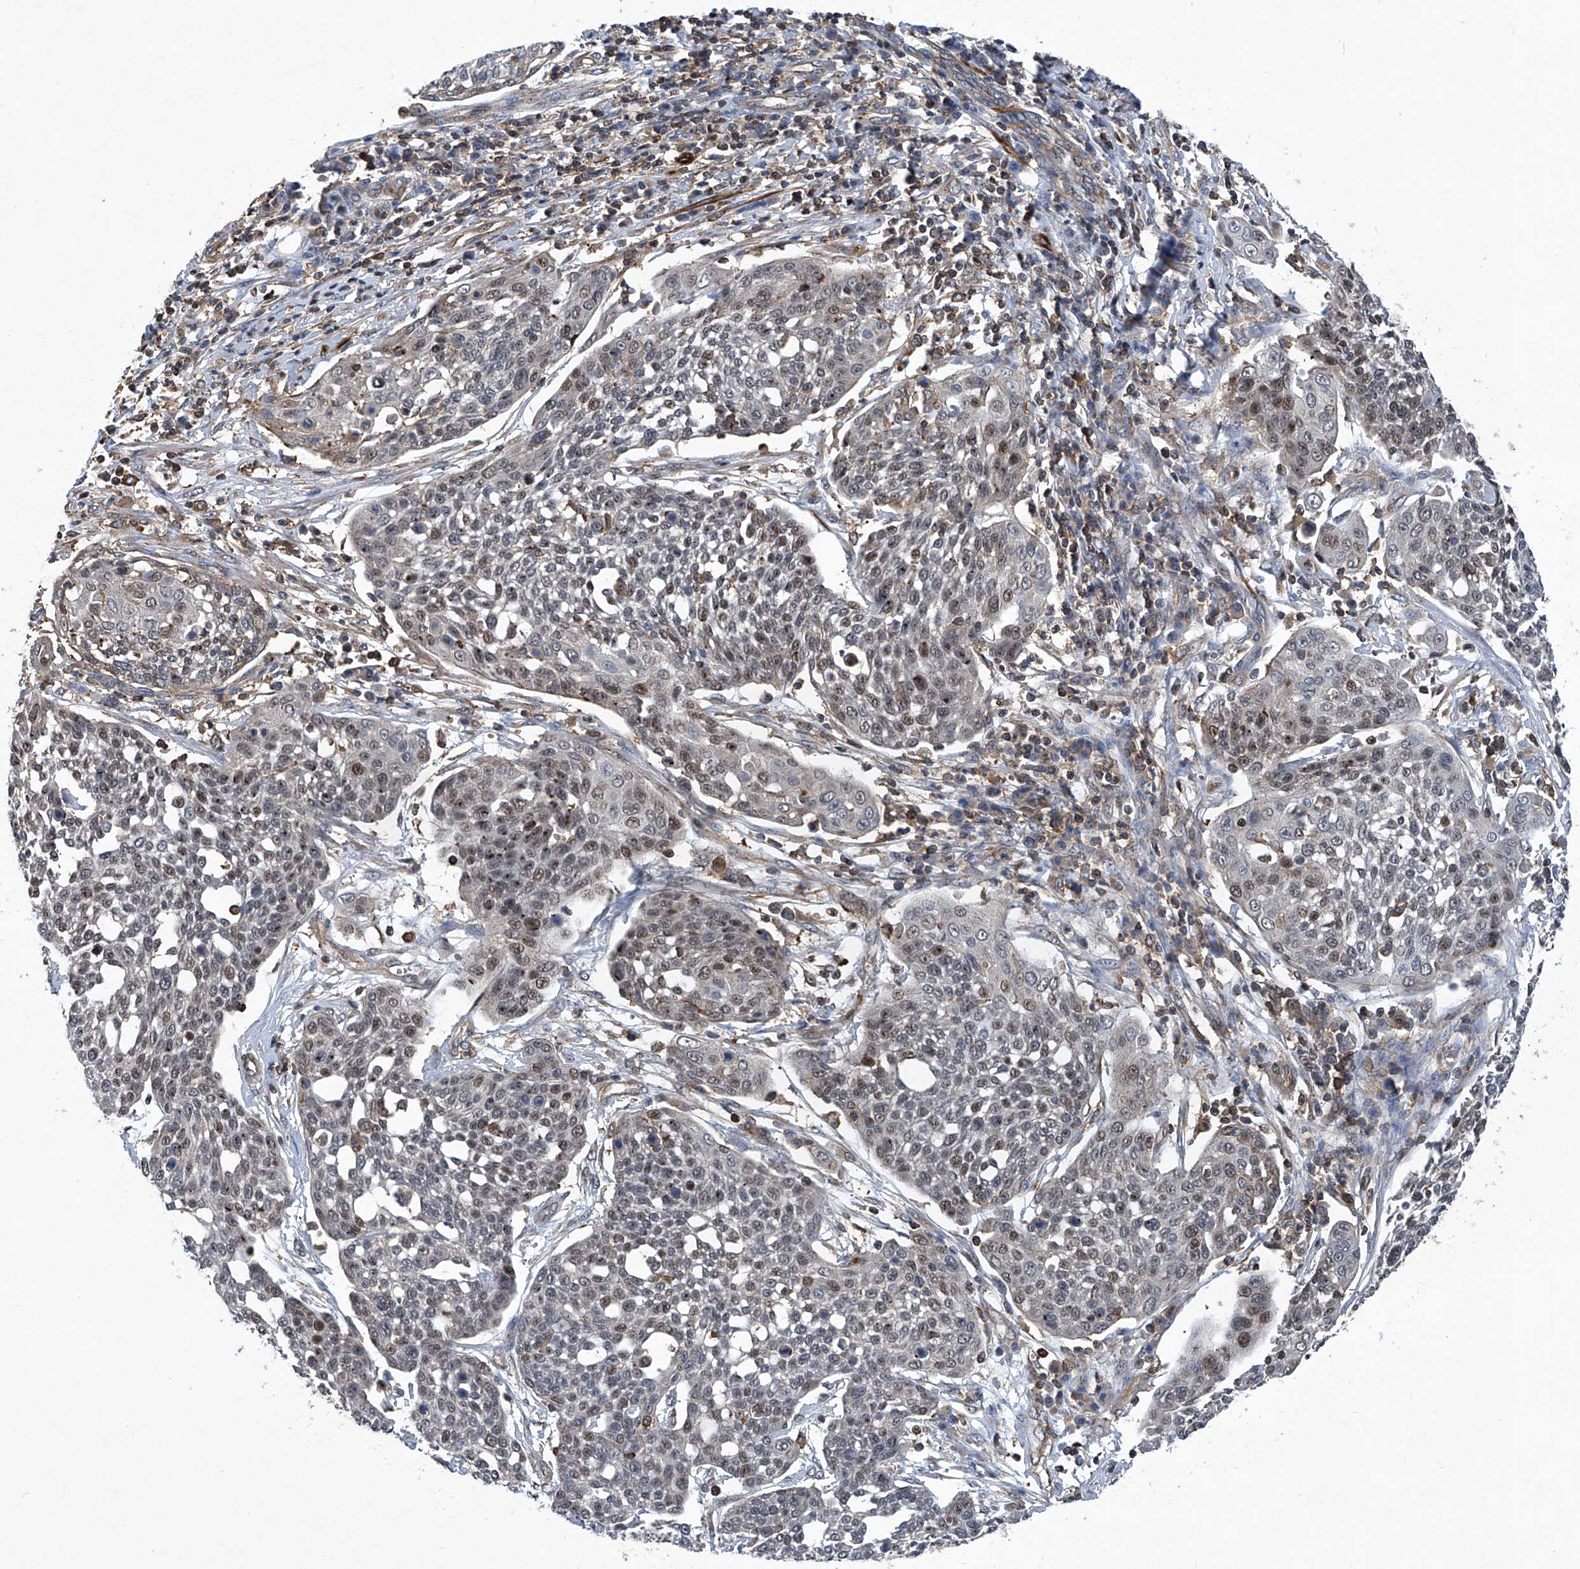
{"staining": {"intensity": "weak", "quantity": "<25%", "location": "nuclear"}, "tissue": "cervical cancer", "cell_type": "Tumor cells", "image_type": "cancer", "snomed": [{"axis": "morphology", "description": "Squamous cell carcinoma, NOS"}, {"axis": "topography", "description": "Cervix"}], "caption": "Tumor cells are negative for brown protein staining in cervical cancer (squamous cell carcinoma).", "gene": "NT5C3A", "patient": {"sex": "female", "age": 34}}